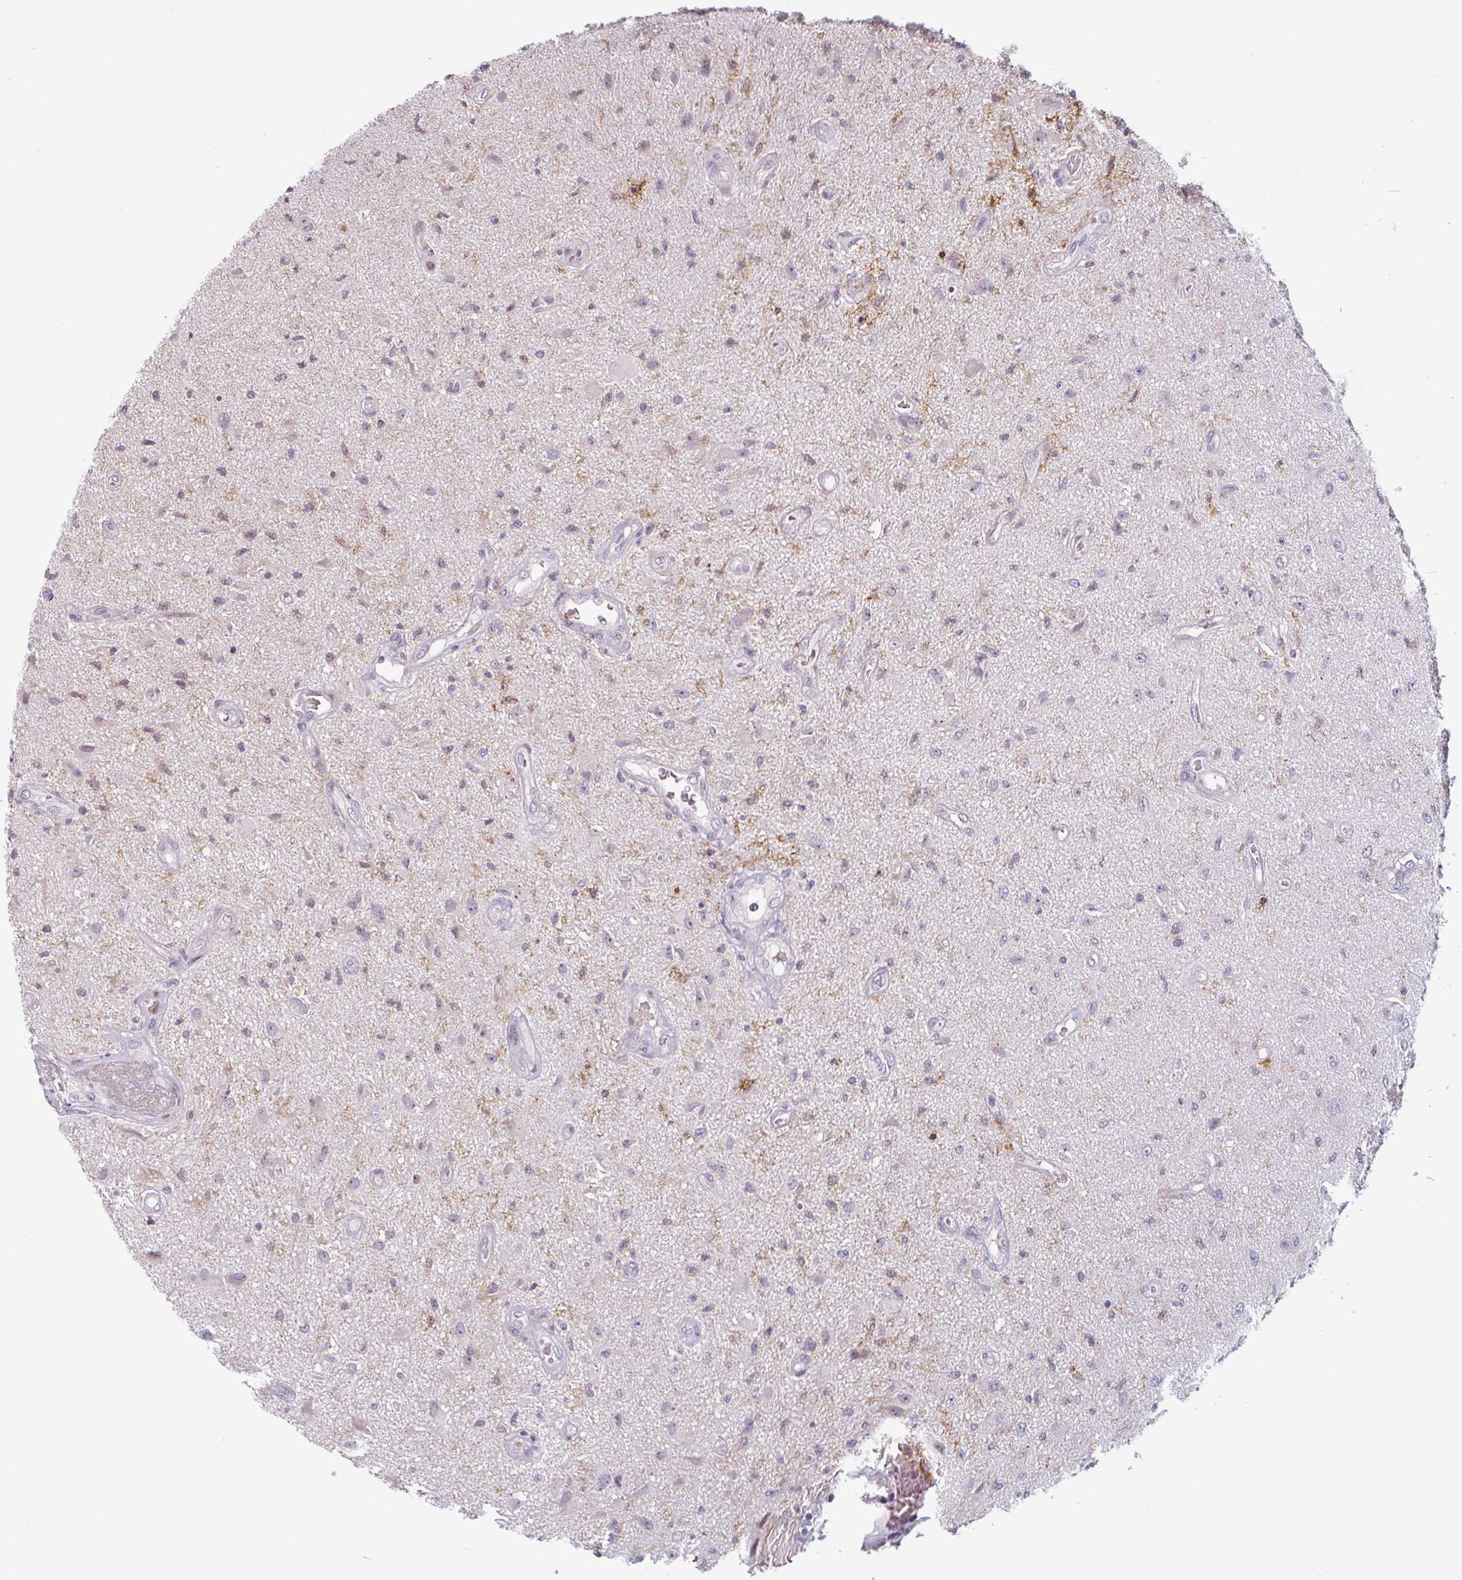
{"staining": {"intensity": "negative", "quantity": "none", "location": "none"}, "tissue": "glioma", "cell_type": "Tumor cells", "image_type": "cancer", "snomed": [{"axis": "morphology", "description": "Glioma, malignant, High grade"}, {"axis": "topography", "description": "Brain"}], "caption": "Micrograph shows no significant protein staining in tumor cells of glioma. The staining was performed using DAB to visualize the protein expression in brown, while the nuclei were stained in blue with hematoxylin (Magnification: 20x).", "gene": "TMEM119", "patient": {"sex": "male", "age": 67}}